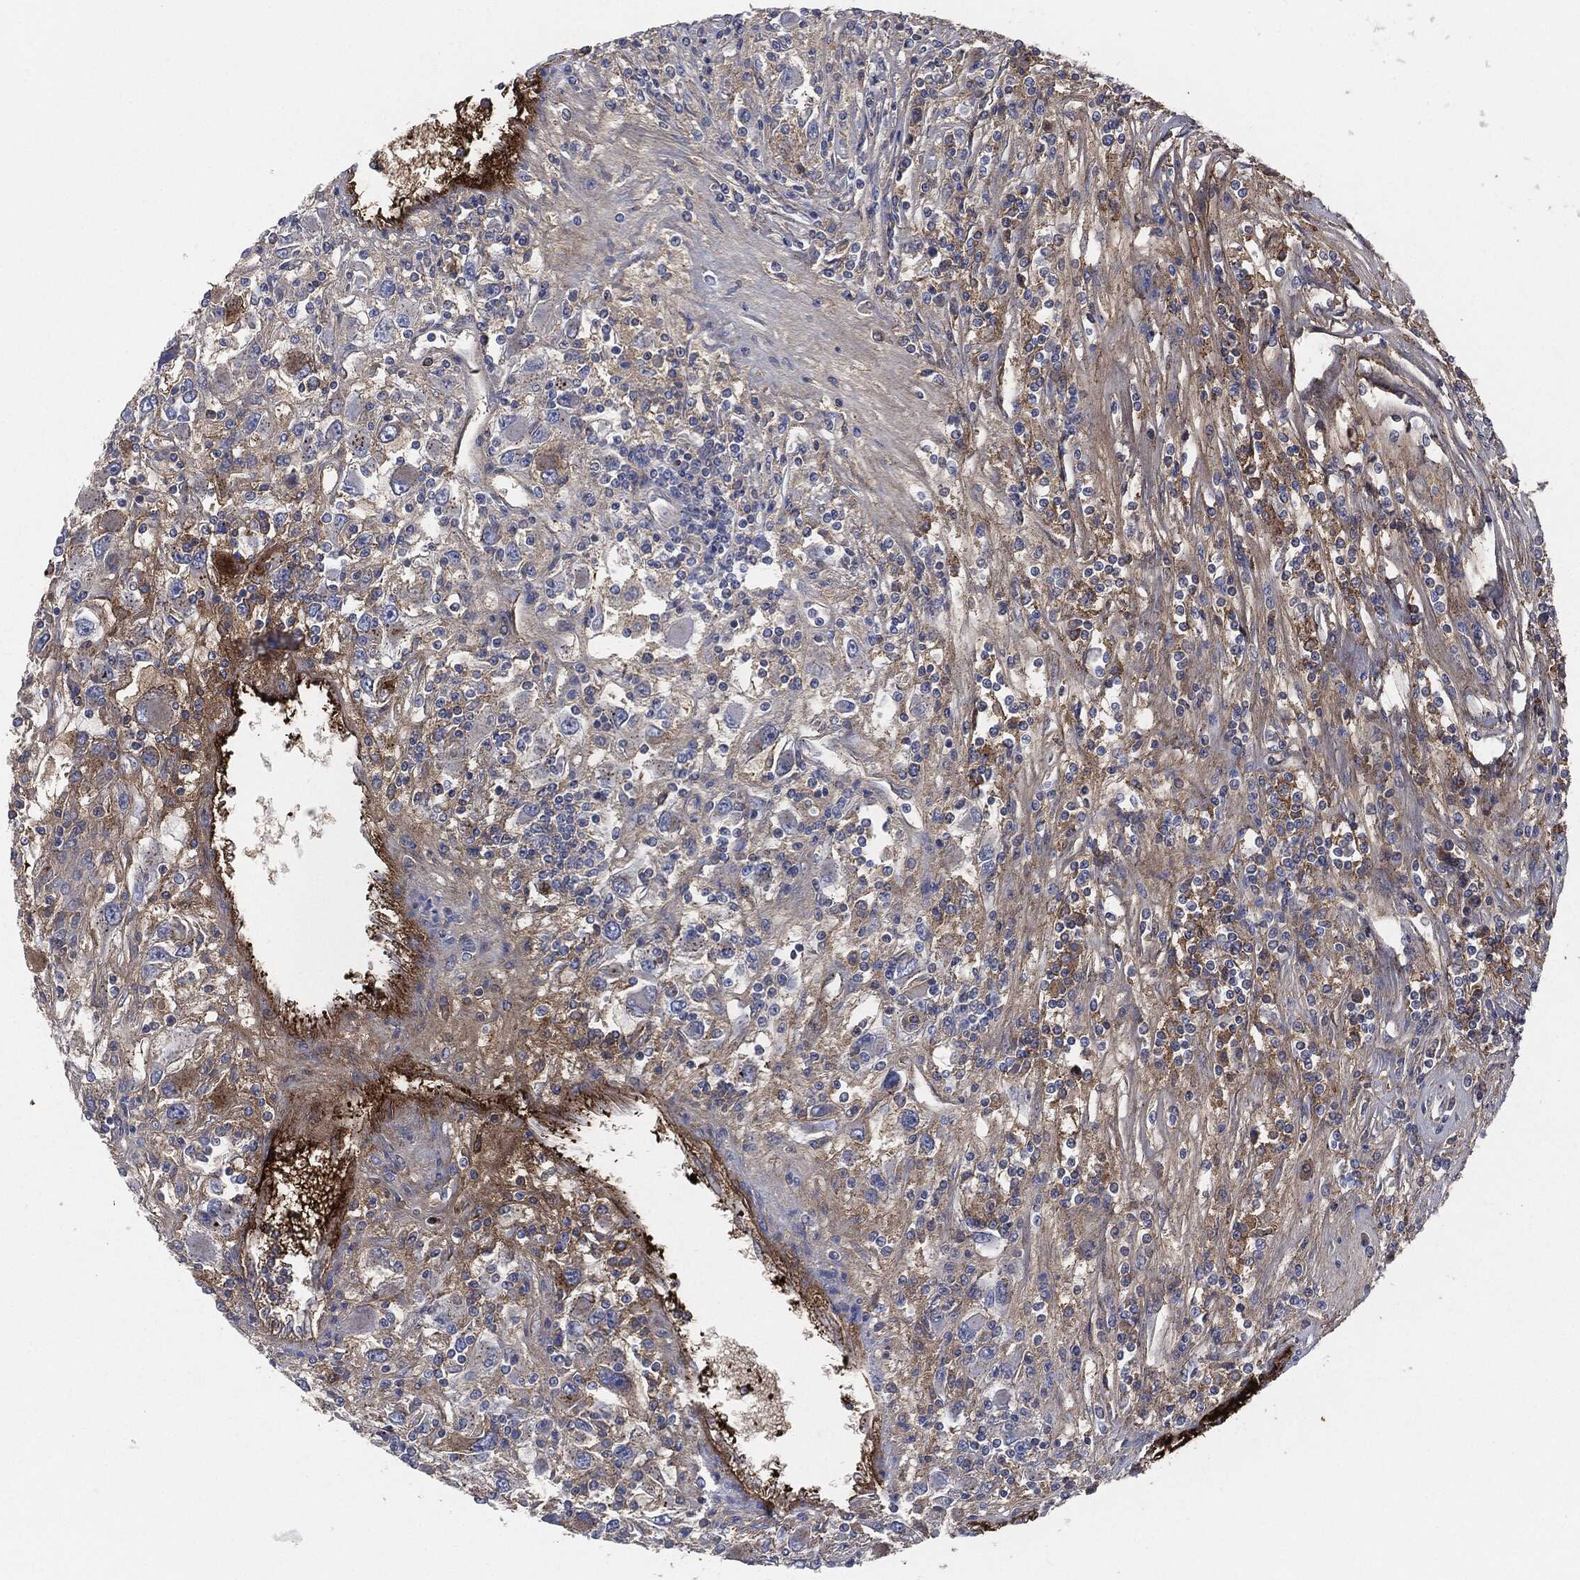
{"staining": {"intensity": "strong", "quantity": "<25%", "location": "cytoplasmic/membranous"}, "tissue": "renal cancer", "cell_type": "Tumor cells", "image_type": "cancer", "snomed": [{"axis": "morphology", "description": "Adenocarcinoma, NOS"}, {"axis": "topography", "description": "Kidney"}], "caption": "Tumor cells reveal medium levels of strong cytoplasmic/membranous expression in about <25% of cells in renal cancer (adenocarcinoma).", "gene": "APOB", "patient": {"sex": "female", "age": 67}}